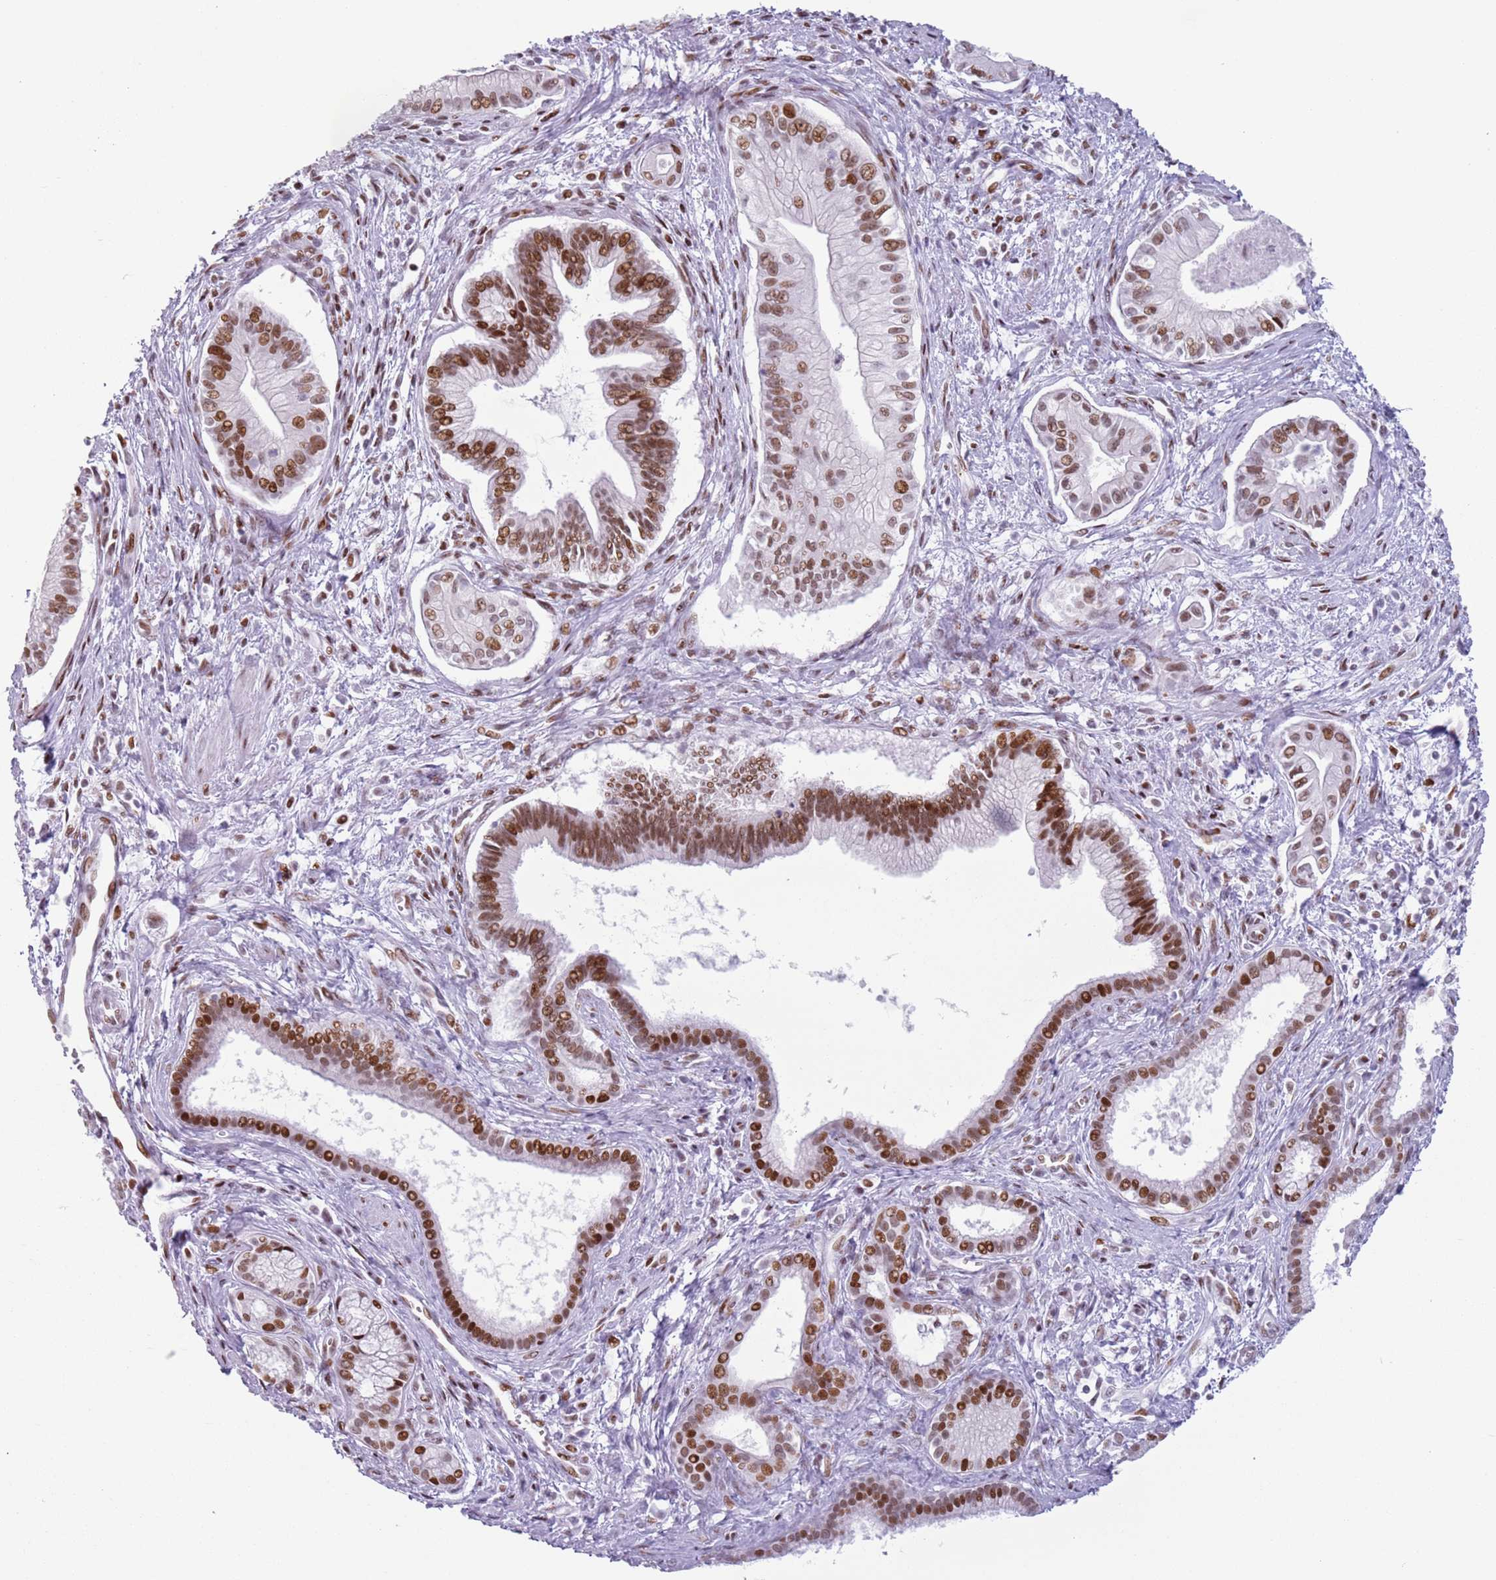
{"staining": {"intensity": "moderate", "quantity": ">75%", "location": "nuclear"}, "tissue": "pancreatic cancer", "cell_type": "Tumor cells", "image_type": "cancer", "snomed": [{"axis": "morphology", "description": "Adenocarcinoma, NOS"}, {"axis": "topography", "description": "Pancreas"}], "caption": "Immunohistochemical staining of human pancreatic adenocarcinoma exhibits medium levels of moderate nuclear protein positivity in approximately >75% of tumor cells.", "gene": "FAM104B", "patient": {"sex": "male", "age": 78}}